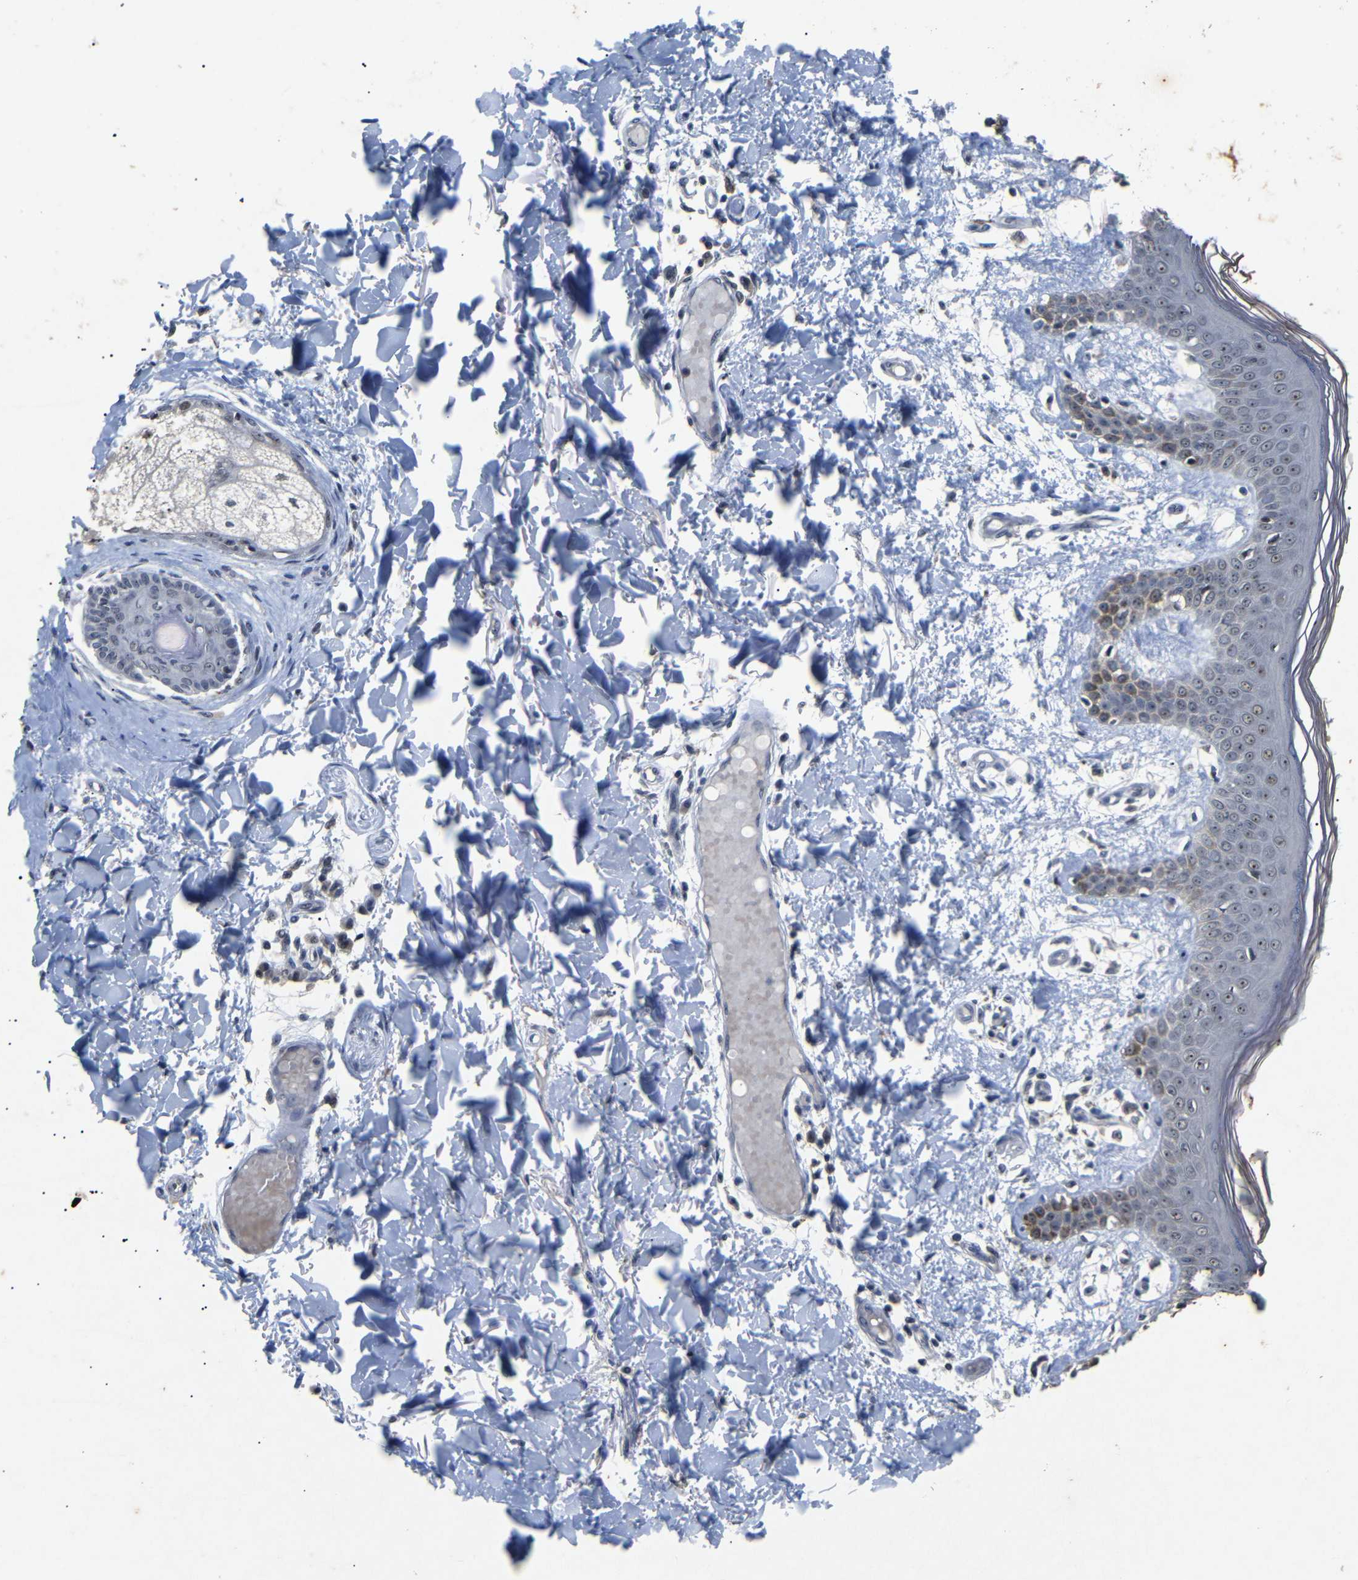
{"staining": {"intensity": "negative", "quantity": "none", "location": "none"}, "tissue": "skin", "cell_type": "Fibroblasts", "image_type": "normal", "snomed": [{"axis": "morphology", "description": "Normal tissue, NOS"}, {"axis": "topography", "description": "Skin"}], "caption": "IHC histopathology image of unremarkable human skin stained for a protein (brown), which shows no positivity in fibroblasts.", "gene": "PARN", "patient": {"sex": "male", "age": 53}}